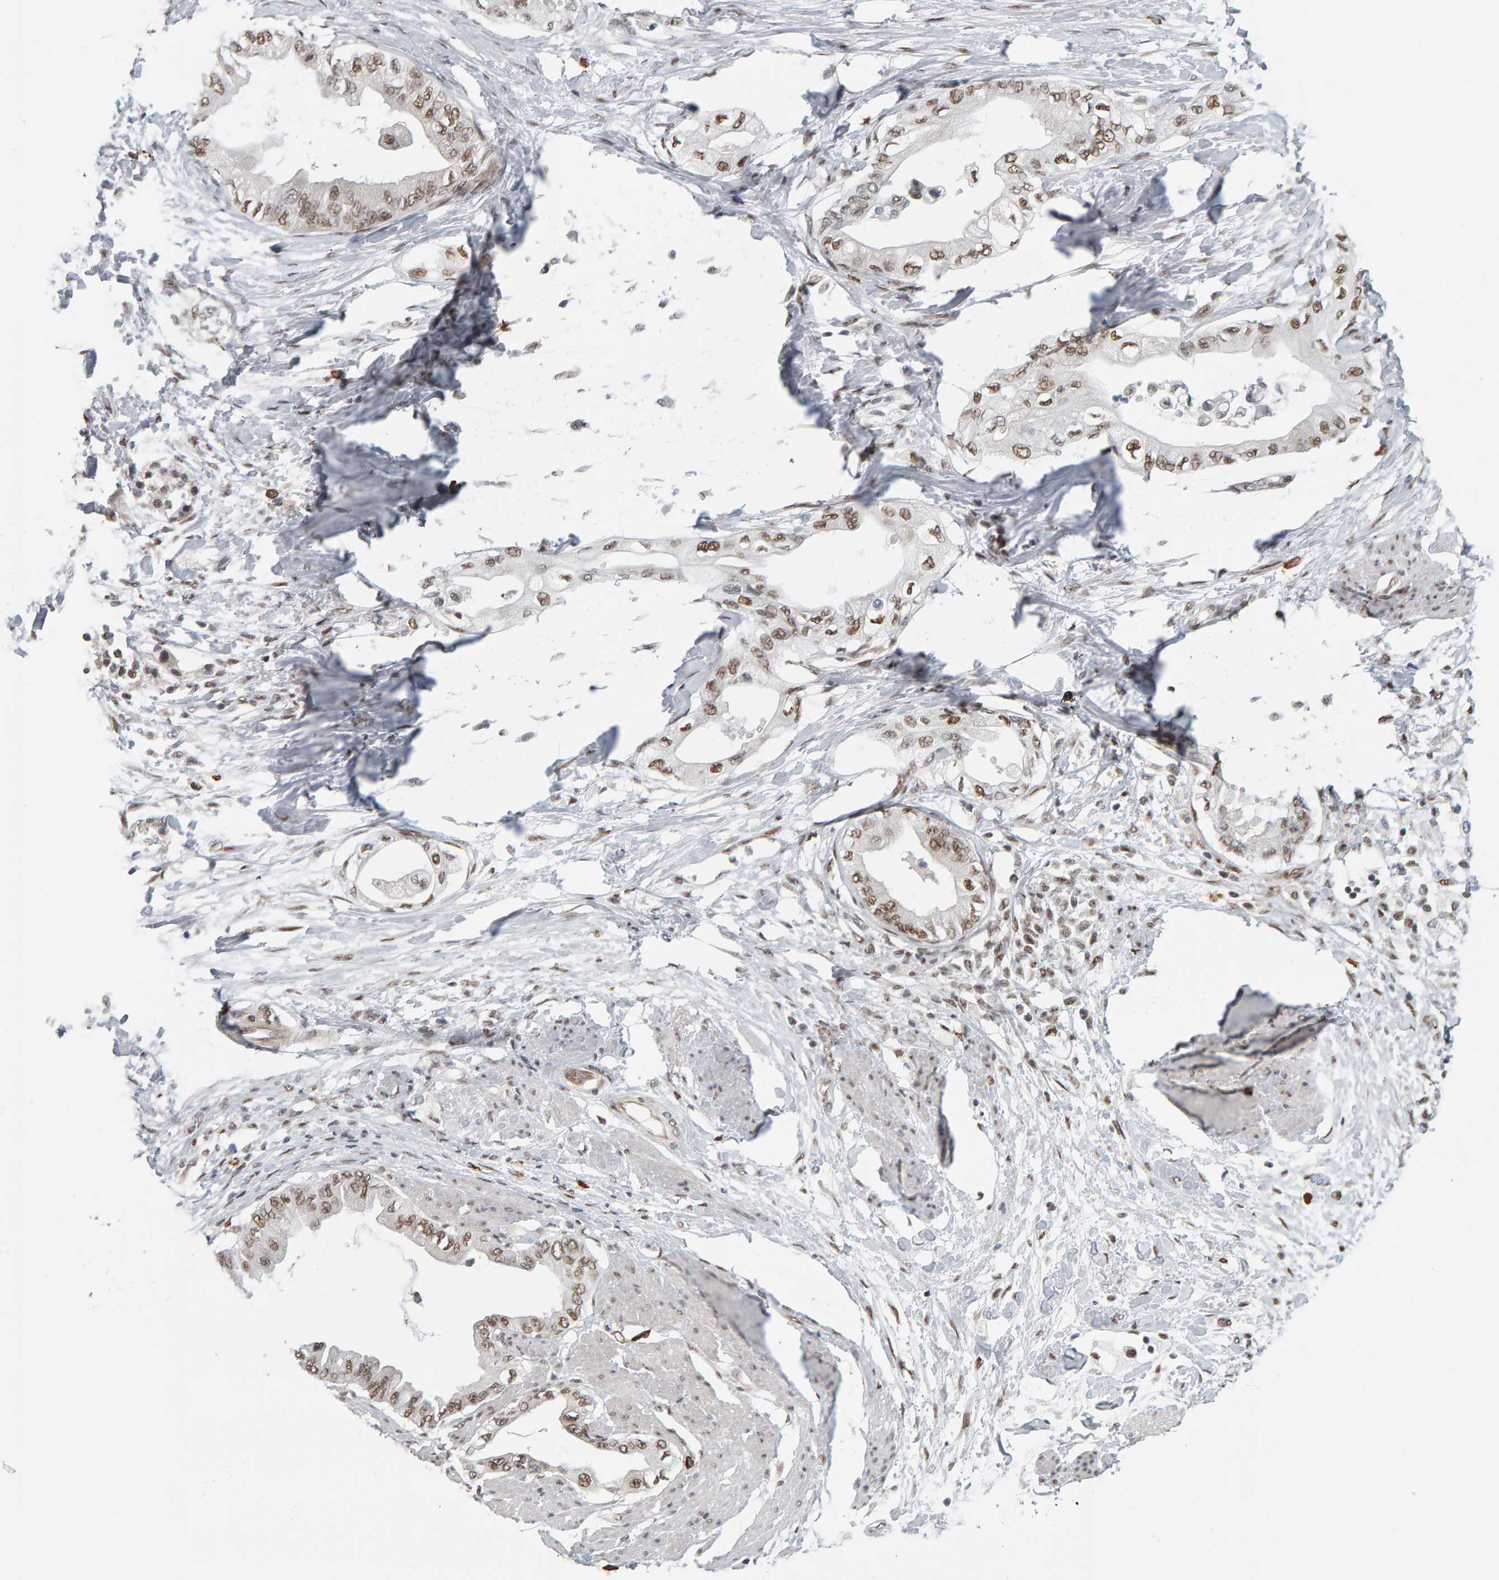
{"staining": {"intensity": "moderate", "quantity": ">75%", "location": "nuclear"}, "tissue": "pancreatic cancer", "cell_type": "Tumor cells", "image_type": "cancer", "snomed": [{"axis": "morphology", "description": "Normal tissue, NOS"}, {"axis": "morphology", "description": "Adenocarcinoma, NOS"}, {"axis": "topography", "description": "Pancreas"}, {"axis": "topography", "description": "Duodenum"}], "caption": "Pancreatic cancer (adenocarcinoma) tissue displays moderate nuclear expression in about >75% of tumor cells, visualized by immunohistochemistry. (IHC, brightfield microscopy, high magnification).", "gene": "ATF7IP", "patient": {"sex": "female", "age": 60}}